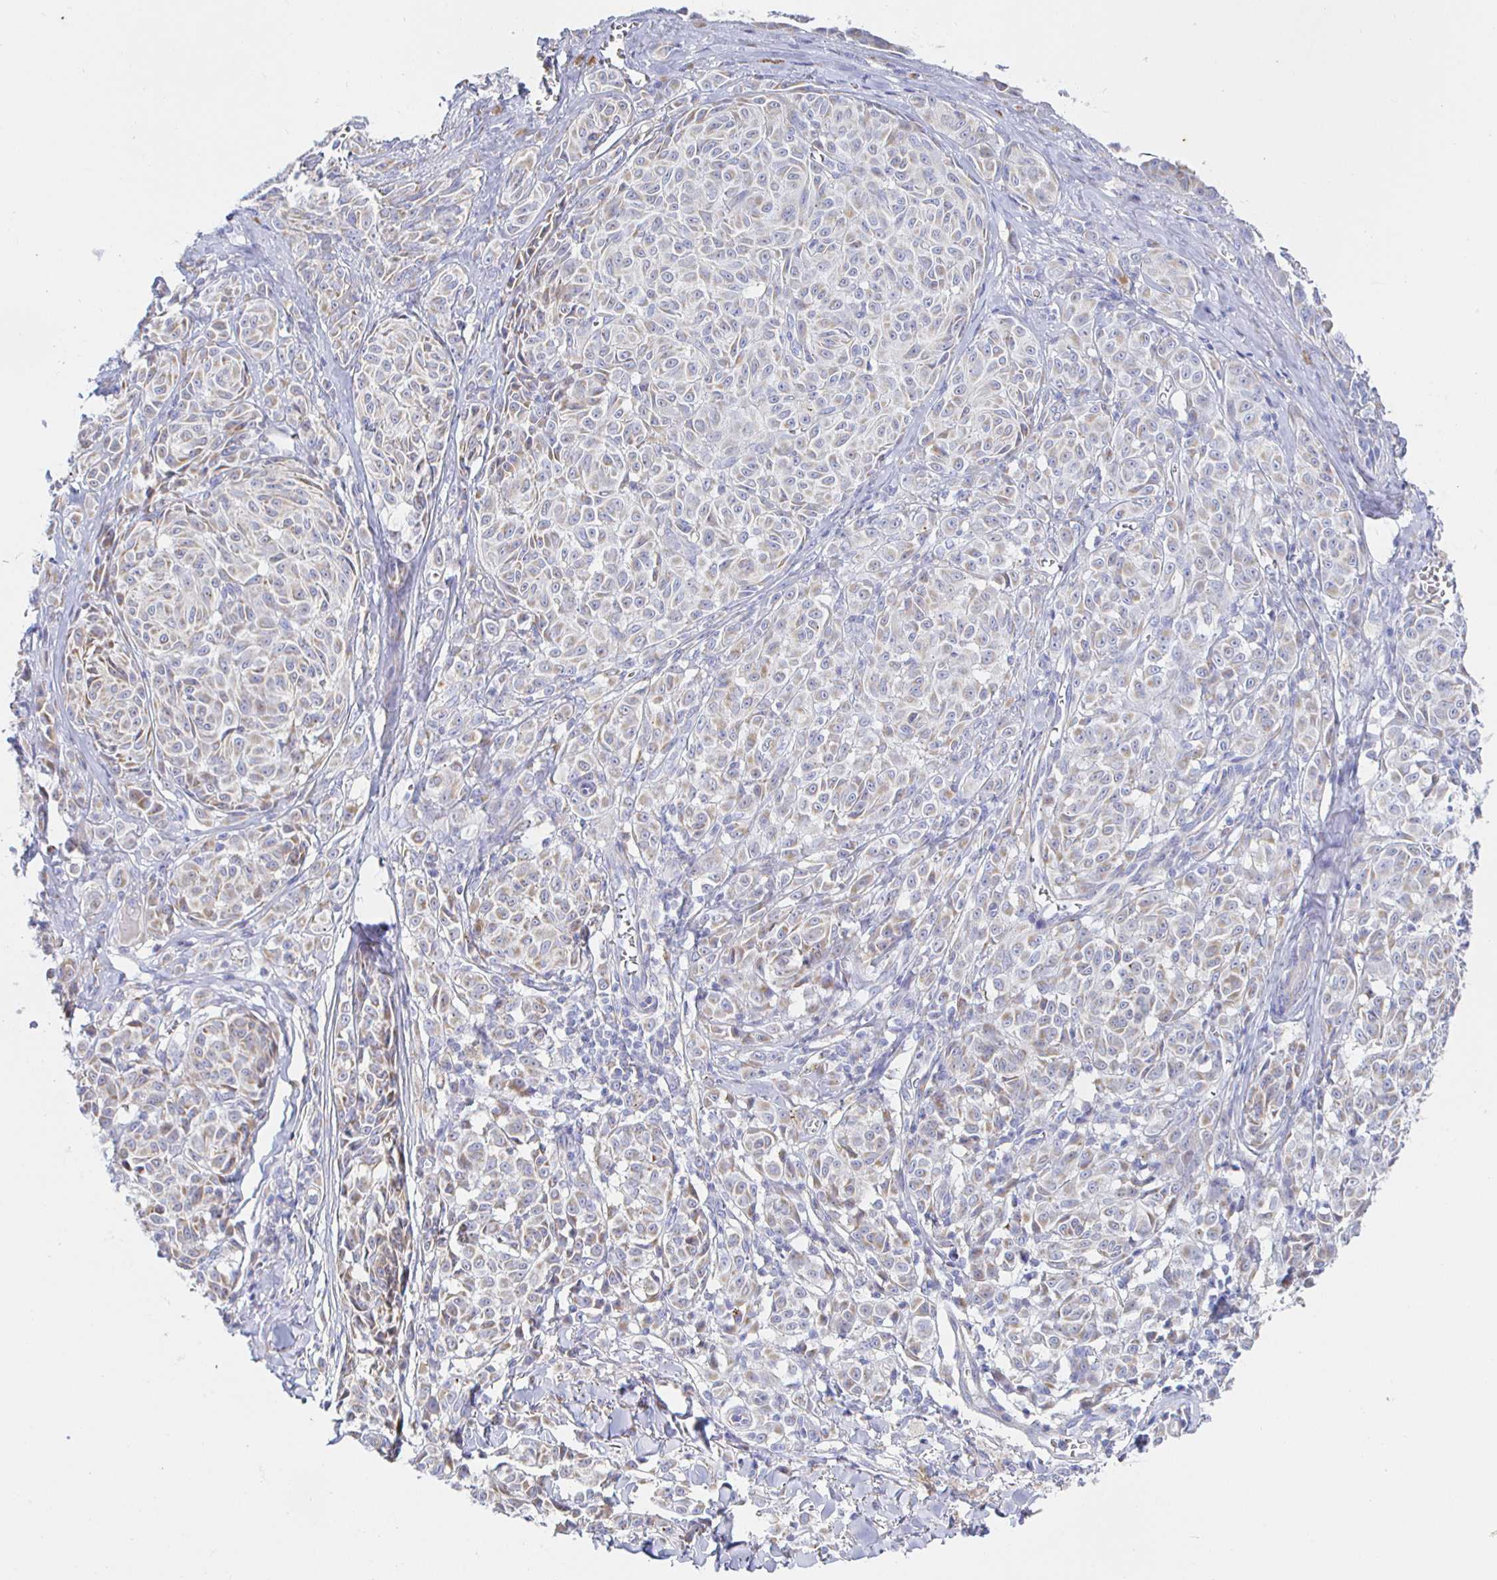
{"staining": {"intensity": "weak", "quantity": "25%-75%", "location": "cytoplasmic/membranous"}, "tissue": "melanoma", "cell_type": "Tumor cells", "image_type": "cancer", "snomed": [{"axis": "morphology", "description": "Malignant melanoma, NOS"}, {"axis": "topography", "description": "Skin"}], "caption": "Immunohistochemical staining of malignant melanoma exhibits weak cytoplasmic/membranous protein staining in about 25%-75% of tumor cells.", "gene": "SYNGR4", "patient": {"sex": "female", "age": 43}}